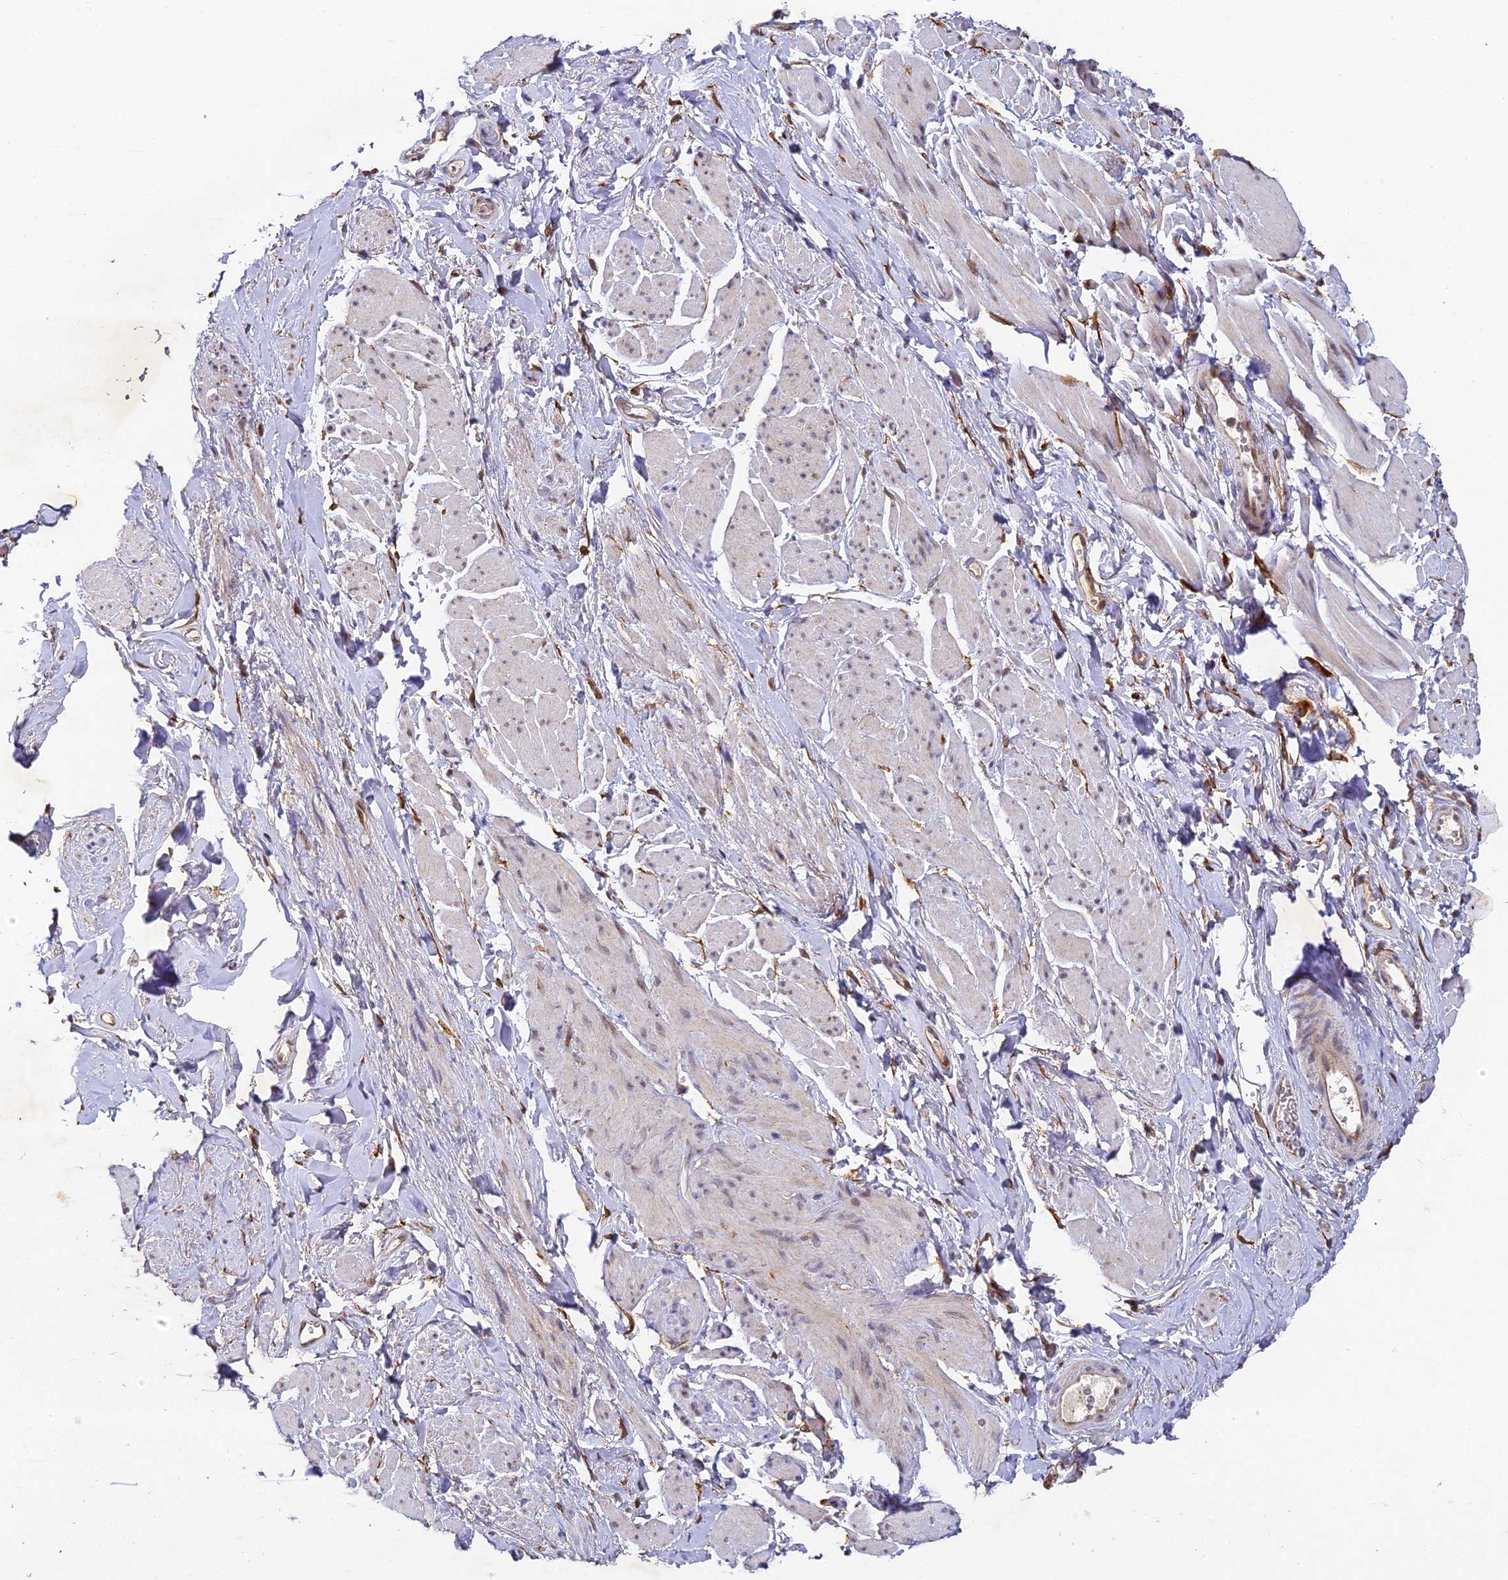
{"staining": {"intensity": "moderate", "quantity": "<25%", "location": "cytoplasmic/membranous,nuclear"}, "tissue": "smooth muscle", "cell_type": "Smooth muscle cells", "image_type": "normal", "snomed": [{"axis": "morphology", "description": "Normal tissue, NOS"}, {"axis": "topography", "description": "Smooth muscle"}, {"axis": "topography", "description": "Peripheral nerve tissue"}], "caption": "Brown immunohistochemical staining in benign smooth muscle shows moderate cytoplasmic/membranous,nuclear staining in approximately <25% of smooth muscle cells.", "gene": "DNAAF10", "patient": {"sex": "male", "age": 69}}